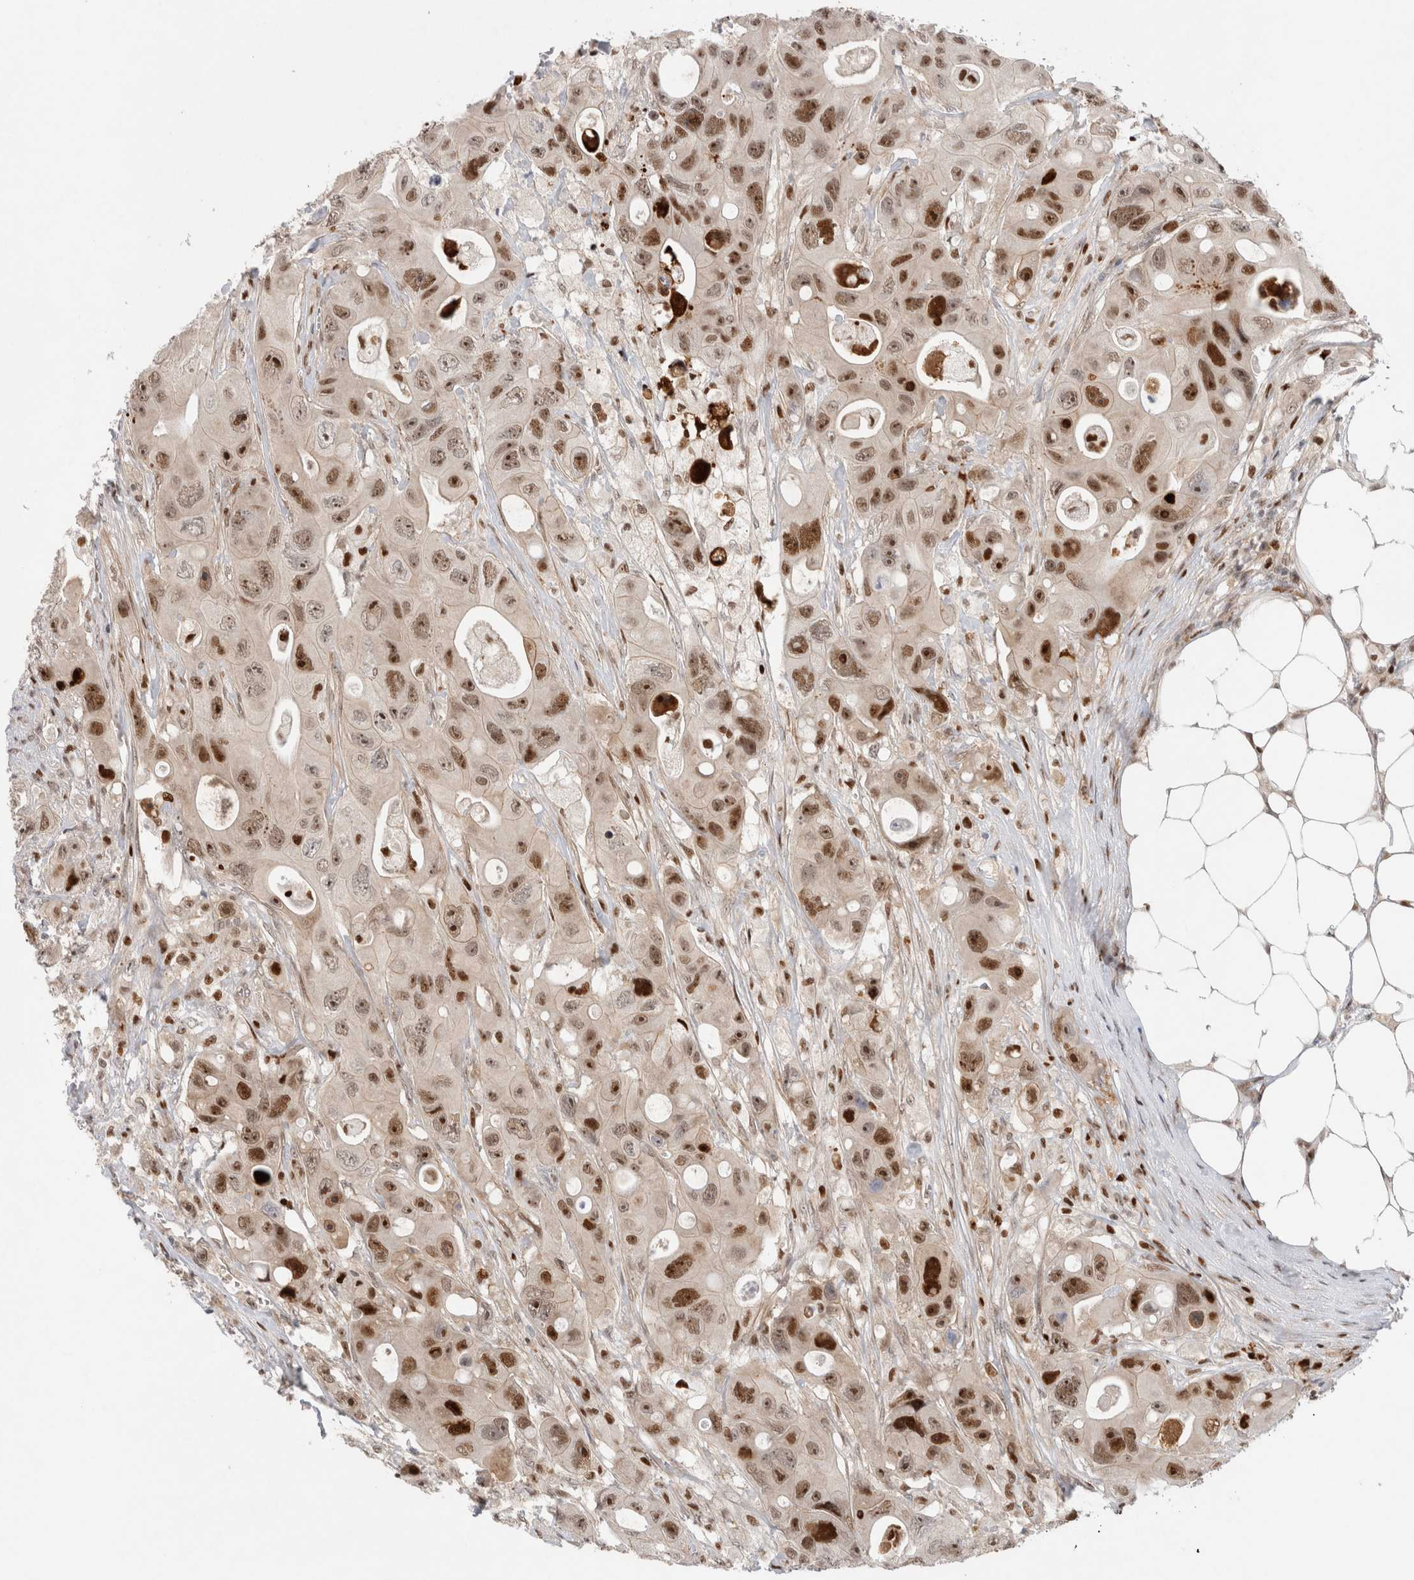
{"staining": {"intensity": "moderate", "quantity": ">75%", "location": "nuclear"}, "tissue": "colorectal cancer", "cell_type": "Tumor cells", "image_type": "cancer", "snomed": [{"axis": "morphology", "description": "Adenocarcinoma, NOS"}, {"axis": "topography", "description": "Colon"}], "caption": "Tumor cells reveal medium levels of moderate nuclear expression in about >75% of cells in human colorectal cancer (adenocarcinoma). Nuclei are stained in blue.", "gene": "TCF4", "patient": {"sex": "female", "age": 46}}